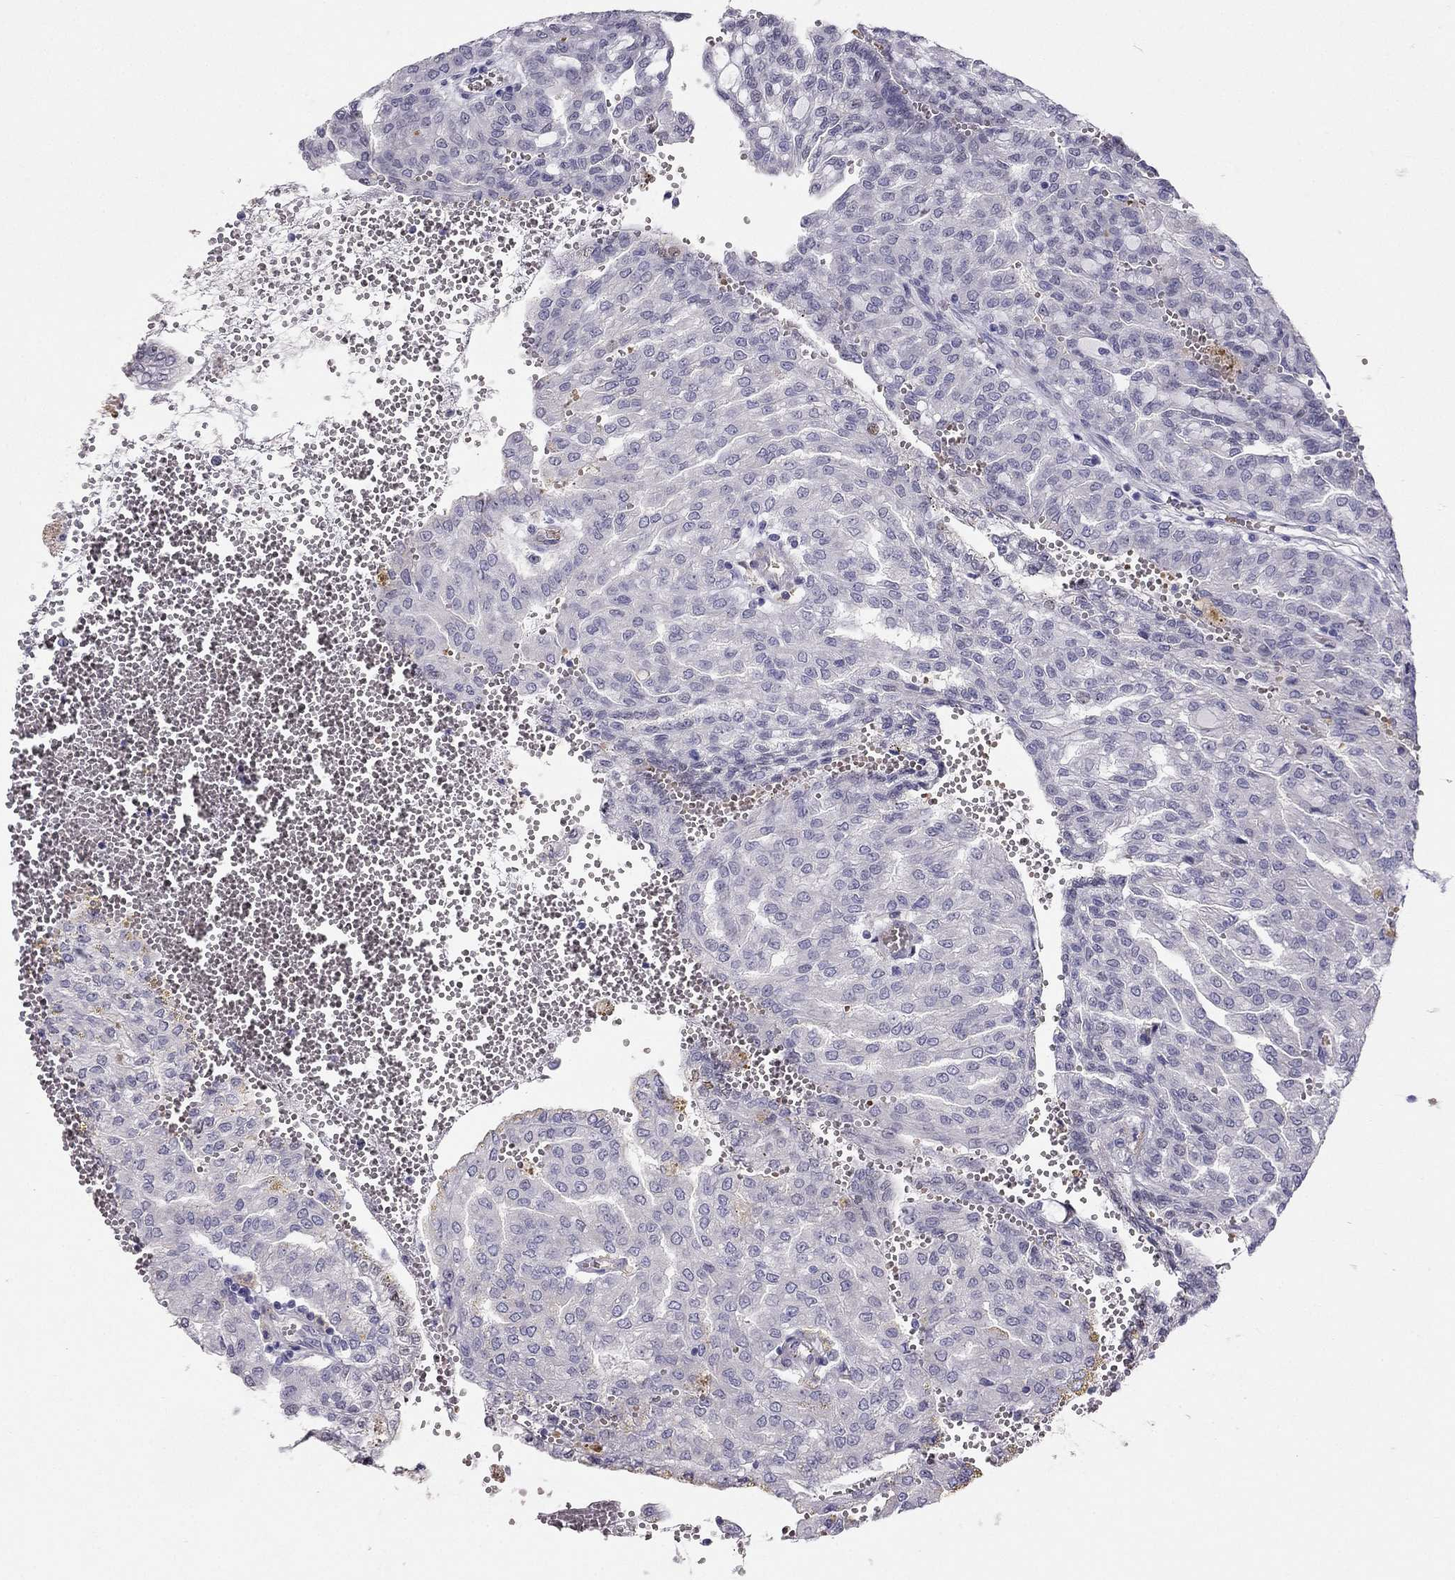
{"staining": {"intensity": "negative", "quantity": "none", "location": "none"}, "tissue": "renal cancer", "cell_type": "Tumor cells", "image_type": "cancer", "snomed": [{"axis": "morphology", "description": "Adenocarcinoma, NOS"}, {"axis": "topography", "description": "Kidney"}], "caption": "Human renal adenocarcinoma stained for a protein using immunohistochemistry exhibits no staining in tumor cells.", "gene": "RSPH14", "patient": {"sex": "male", "age": 63}}